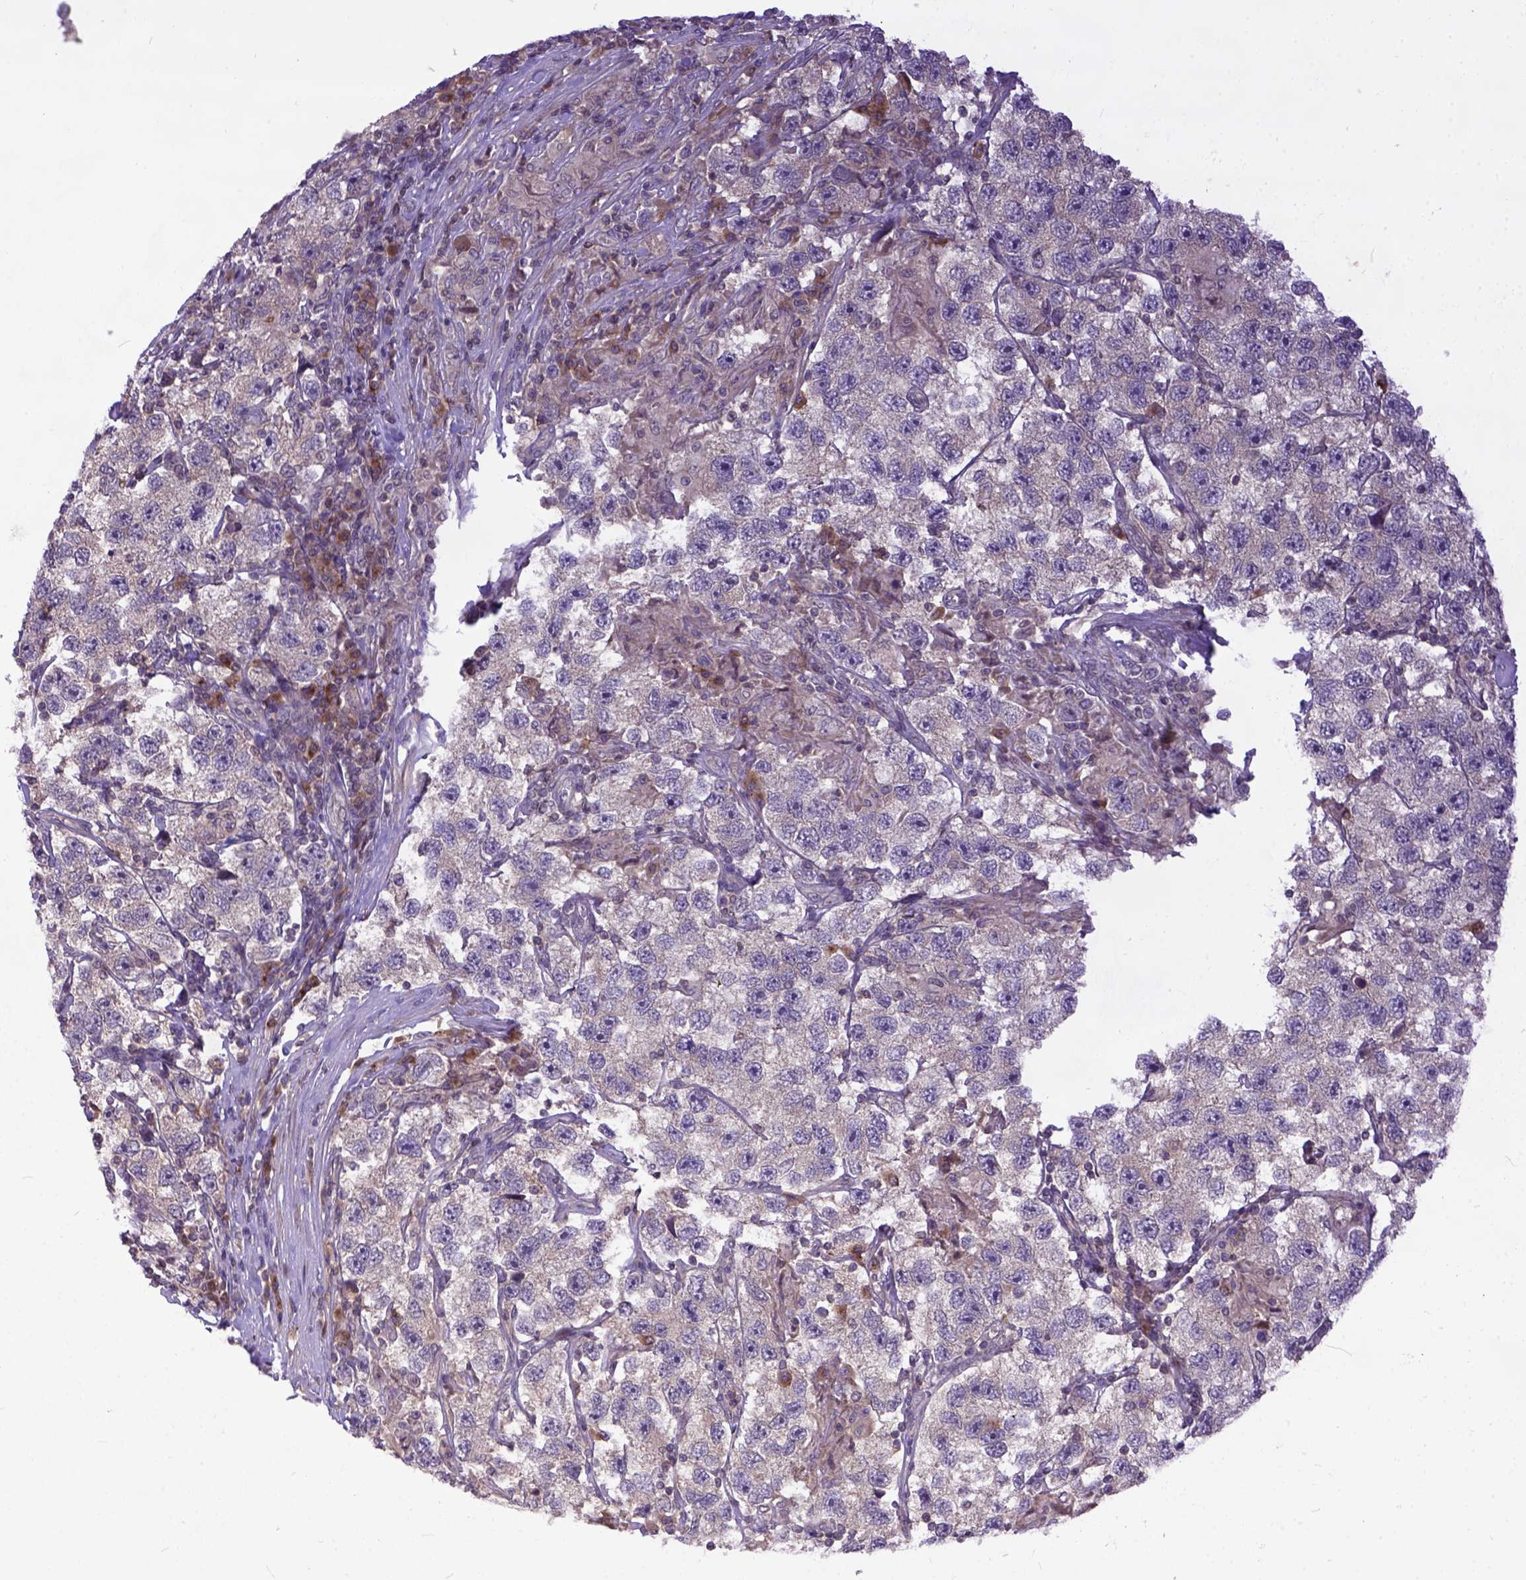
{"staining": {"intensity": "negative", "quantity": "none", "location": "none"}, "tissue": "testis cancer", "cell_type": "Tumor cells", "image_type": "cancer", "snomed": [{"axis": "morphology", "description": "Seminoma, NOS"}, {"axis": "topography", "description": "Testis"}], "caption": "High power microscopy image of an IHC photomicrograph of seminoma (testis), revealing no significant staining in tumor cells.", "gene": "CPNE1", "patient": {"sex": "male", "age": 26}}